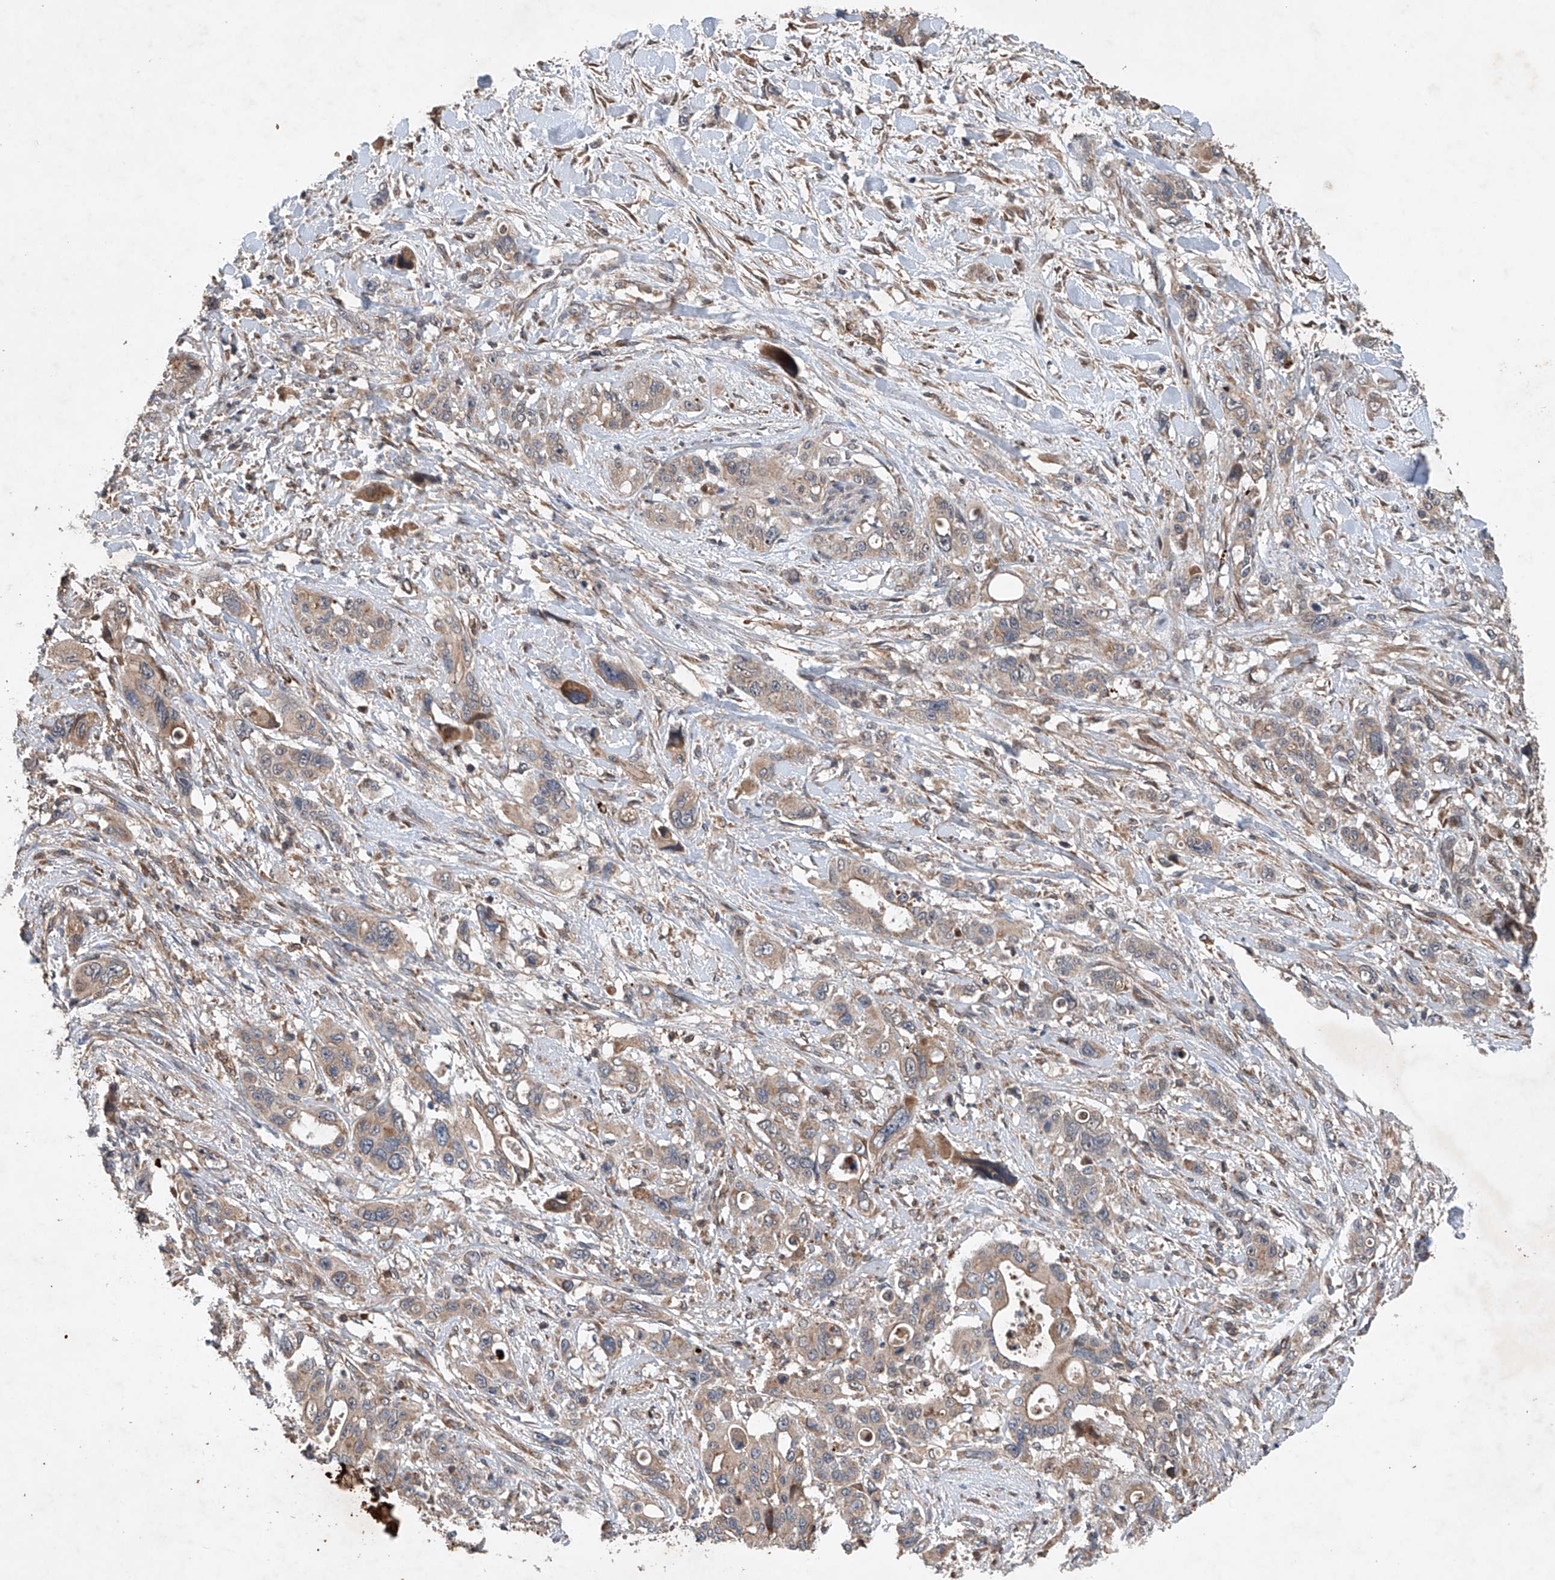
{"staining": {"intensity": "moderate", "quantity": "25%-75%", "location": "cytoplasmic/membranous"}, "tissue": "pancreatic cancer", "cell_type": "Tumor cells", "image_type": "cancer", "snomed": [{"axis": "morphology", "description": "Adenocarcinoma, NOS"}, {"axis": "topography", "description": "Pancreas"}], "caption": "This histopathology image reveals IHC staining of adenocarcinoma (pancreatic), with medium moderate cytoplasmic/membranous positivity in approximately 25%-75% of tumor cells.", "gene": "CEP85L", "patient": {"sex": "male", "age": 46}}